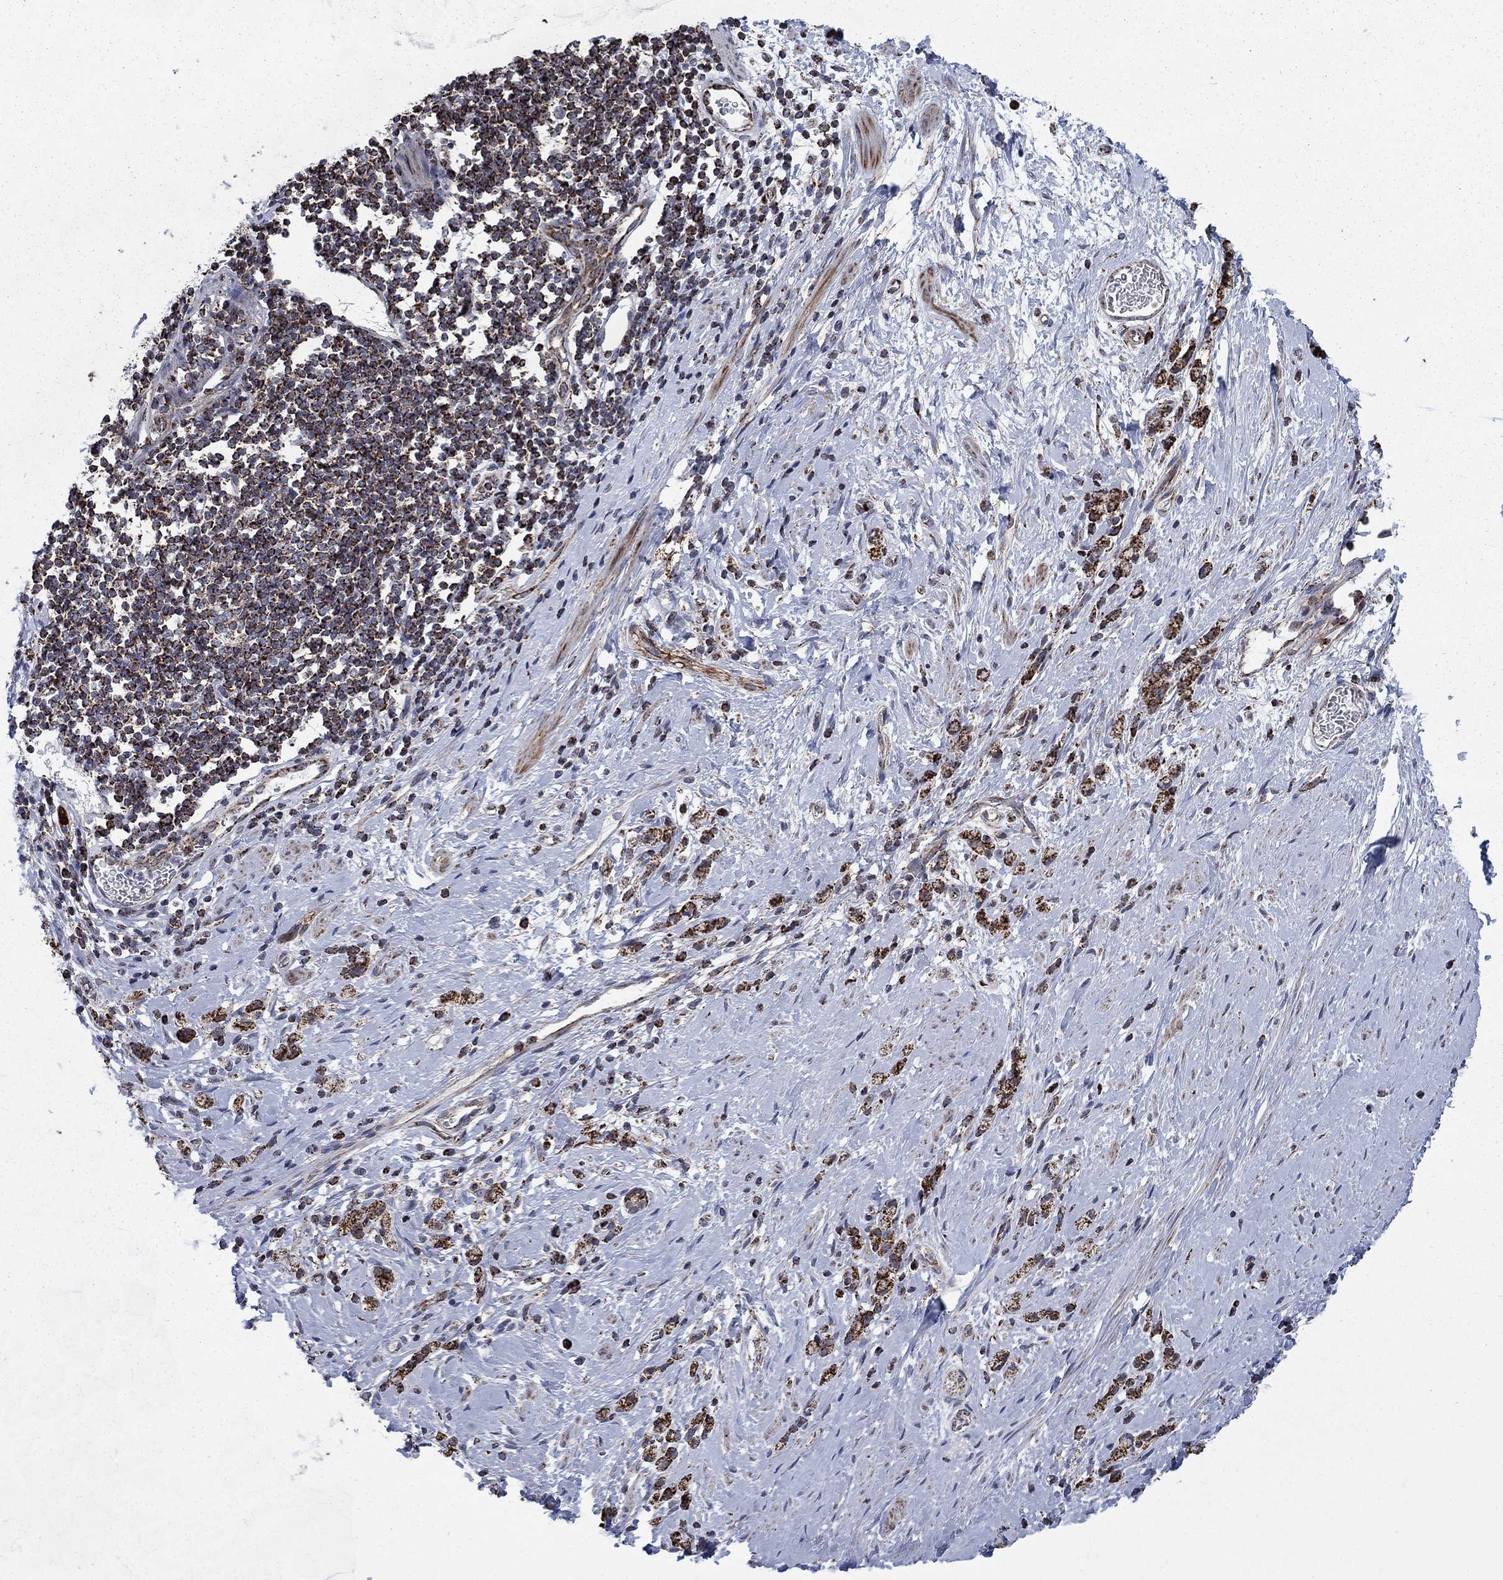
{"staining": {"intensity": "strong", "quantity": ">75%", "location": "cytoplasmic/membranous"}, "tissue": "stomach cancer", "cell_type": "Tumor cells", "image_type": "cancer", "snomed": [{"axis": "morphology", "description": "Adenocarcinoma, NOS"}, {"axis": "topography", "description": "Stomach"}], "caption": "Immunohistochemical staining of human stomach cancer (adenocarcinoma) shows strong cytoplasmic/membranous protein expression in approximately >75% of tumor cells.", "gene": "MOAP1", "patient": {"sex": "male", "age": 58}}